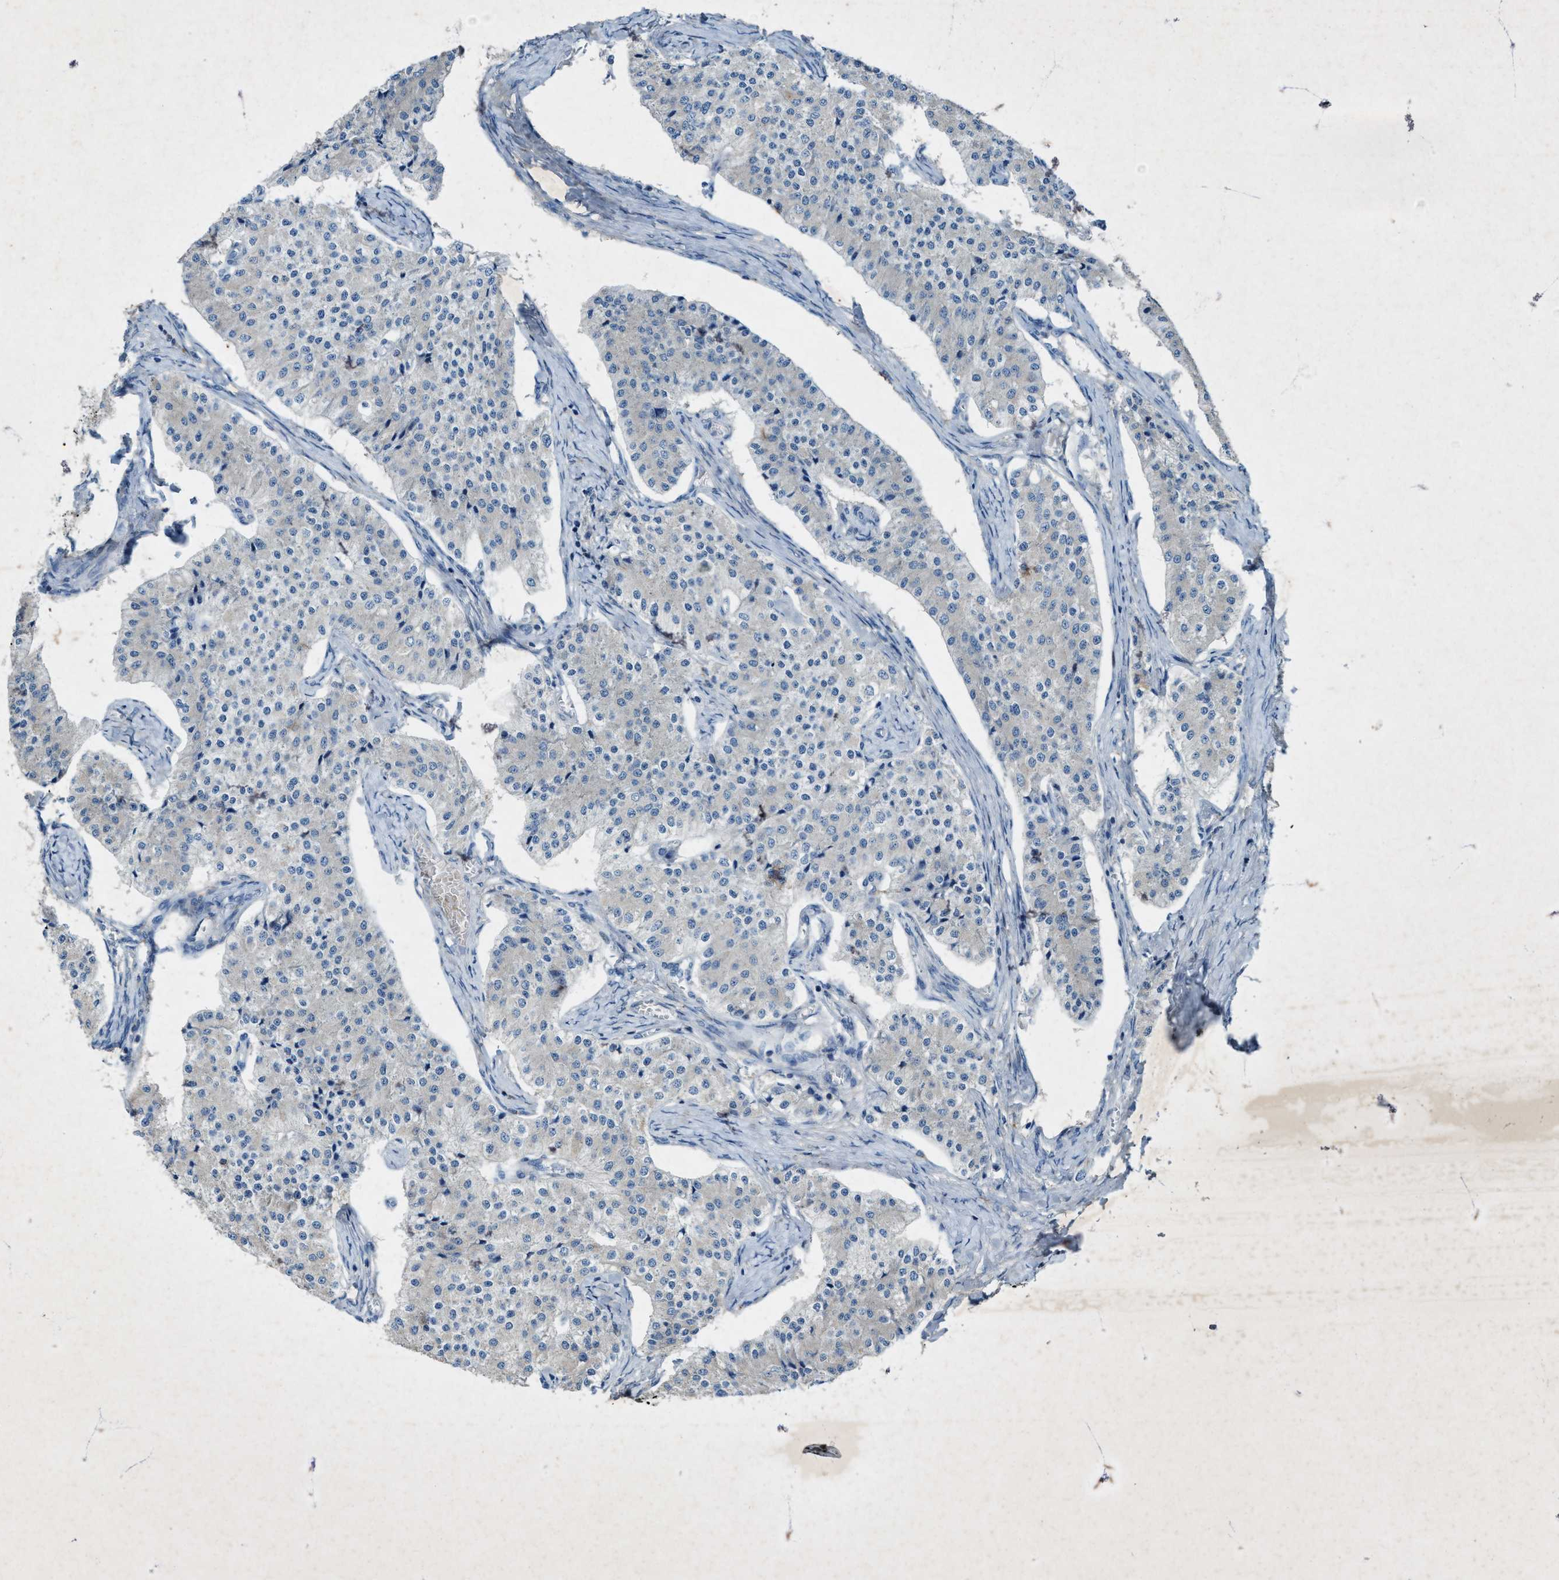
{"staining": {"intensity": "negative", "quantity": "none", "location": "none"}, "tissue": "carcinoid", "cell_type": "Tumor cells", "image_type": "cancer", "snomed": [{"axis": "morphology", "description": "Carcinoid, malignant, NOS"}, {"axis": "topography", "description": "Colon"}], "caption": "Immunohistochemistry (IHC) image of neoplastic tissue: human carcinoid stained with DAB (3,3'-diaminobenzidine) shows no significant protein expression in tumor cells. The staining was performed using DAB to visualize the protein expression in brown, while the nuclei were stained in blue with hematoxylin (Magnification: 20x).", "gene": "URGCP", "patient": {"sex": "female", "age": 52}}